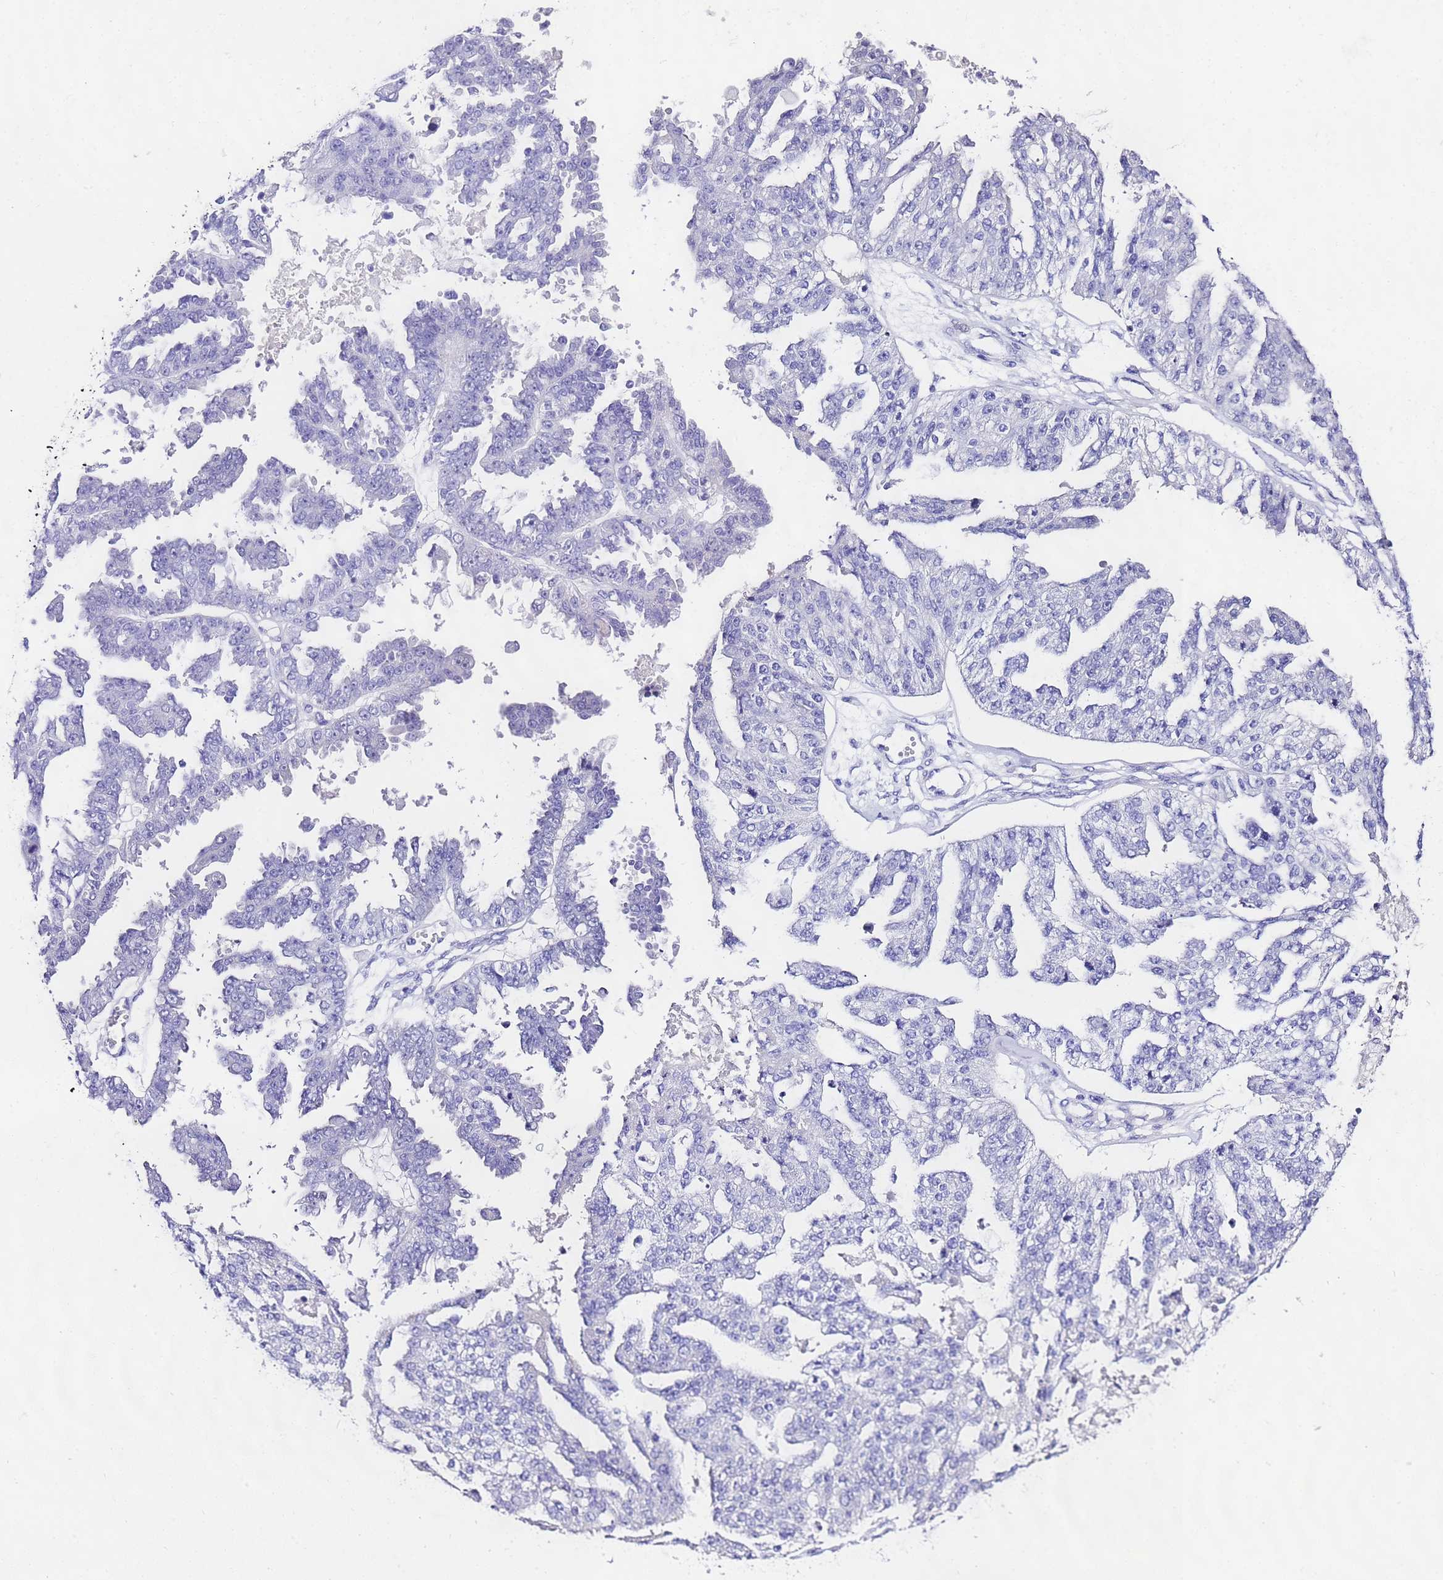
{"staining": {"intensity": "negative", "quantity": "none", "location": "none"}, "tissue": "ovarian cancer", "cell_type": "Tumor cells", "image_type": "cancer", "snomed": [{"axis": "morphology", "description": "Cystadenocarcinoma, serous, NOS"}, {"axis": "topography", "description": "Ovary"}], "caption": "IHC micrograph of human ovarian cancer (serous cystadenocarcinoma) stained for a protein (brown), which reveals no expression in tumor cells. The staining is performed using DAB (3,3'-diaminobenzidine) brown chromogen with nuclei counter-stained in using hematoxylin.", "gene": "UGT2B10", "patient": {"sex": "female", "age": 58}}